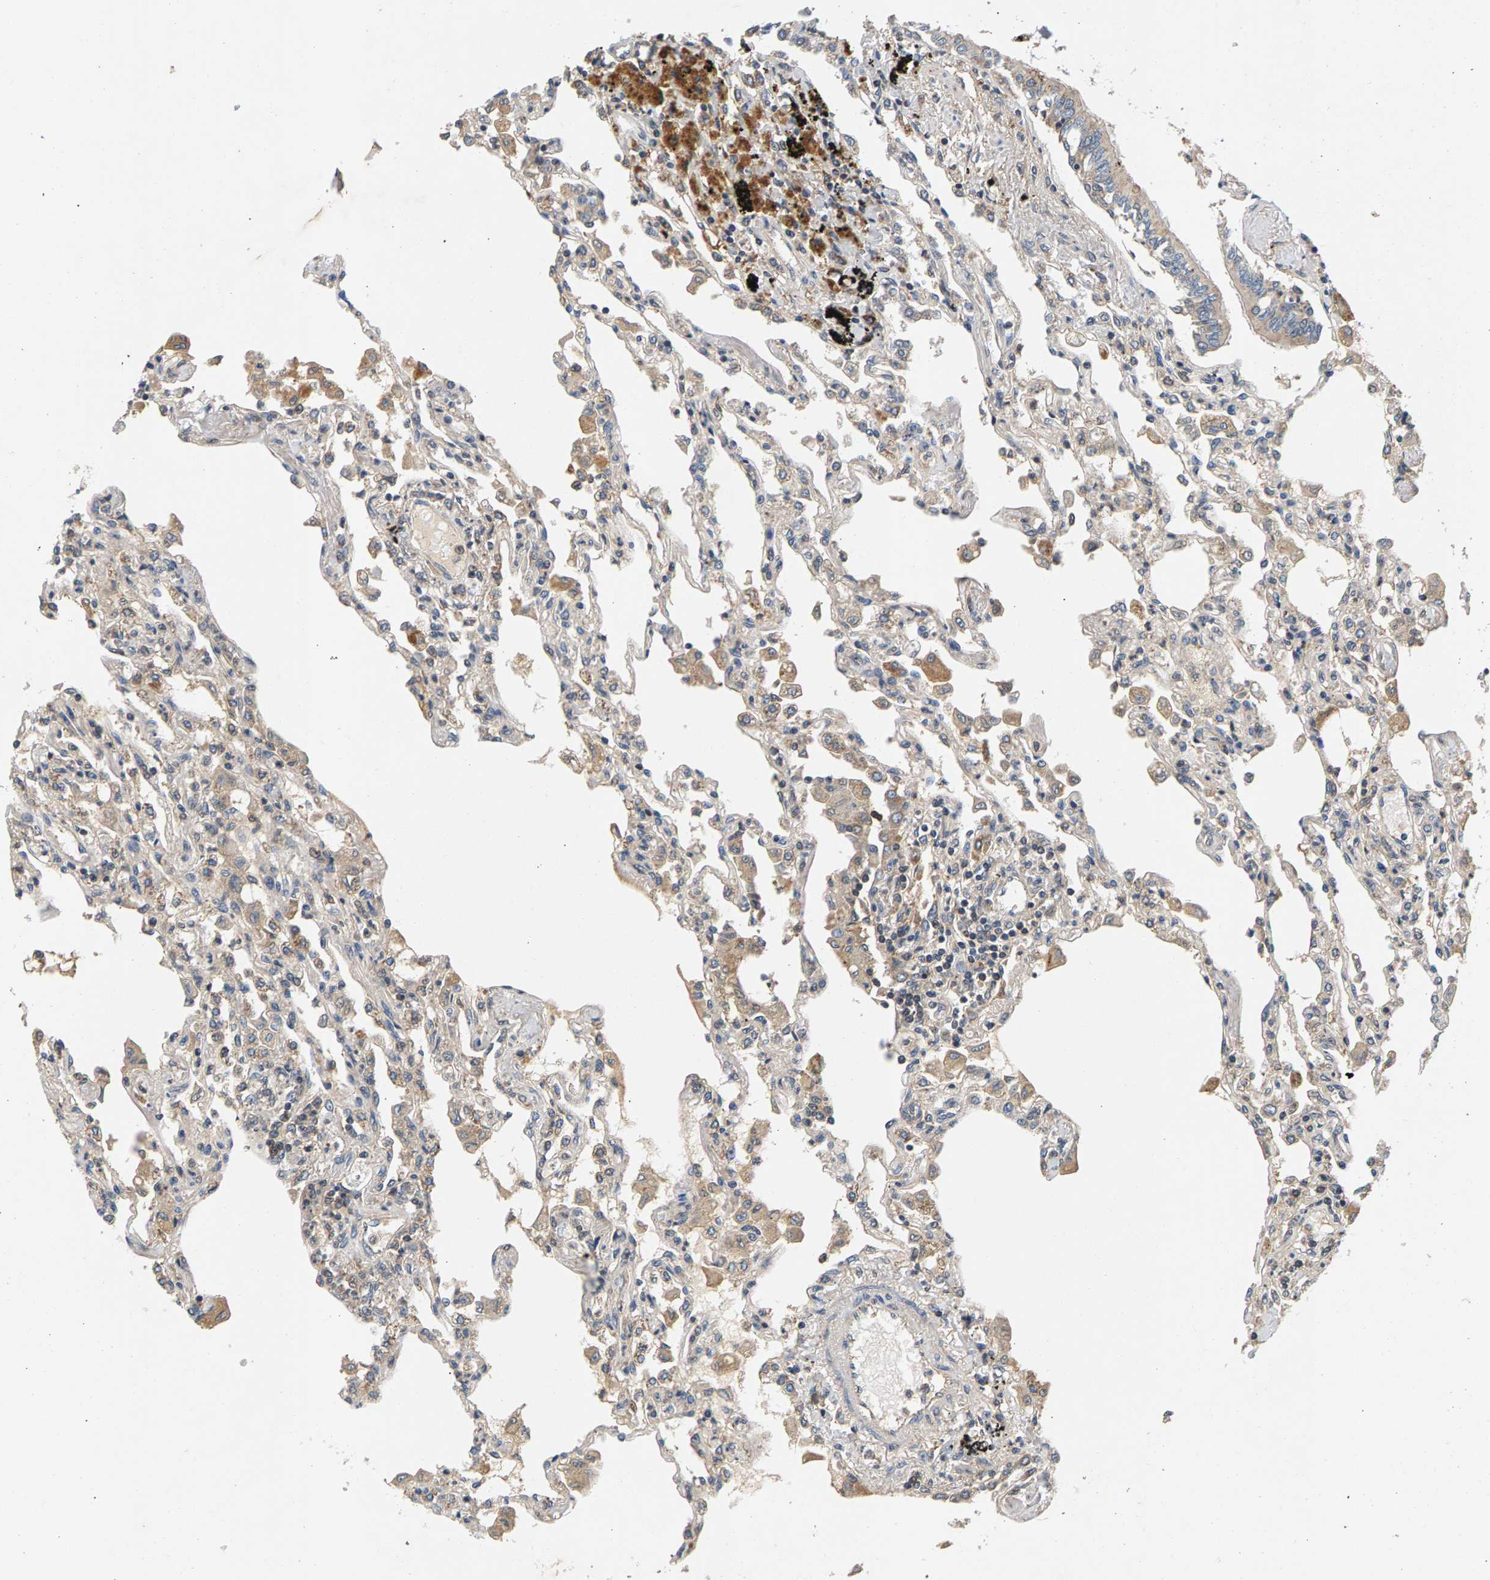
{"staining": {"intensity": "weak", "quantity": "<25%", "location": "cytoplasmic/membranous"}, "tissue": "lung", "cell_type": "Alveolar cells", "image_type": "normal", "snomed": [{"axis": "morphology", "description": "Normal tissue, NOS"}, {"axis": "topography", "description": "Bronchus"}, {"axis": "topography", "description": "Lung"}], "caption": "Immunohistochemistry (IHC) photomicrograph of normal lung: lung stained with DAB demonstrates no significant protein positivity in alveolar cells.", "gene": "FAM78A", "patient": {"sex": "female", "age": 49}}